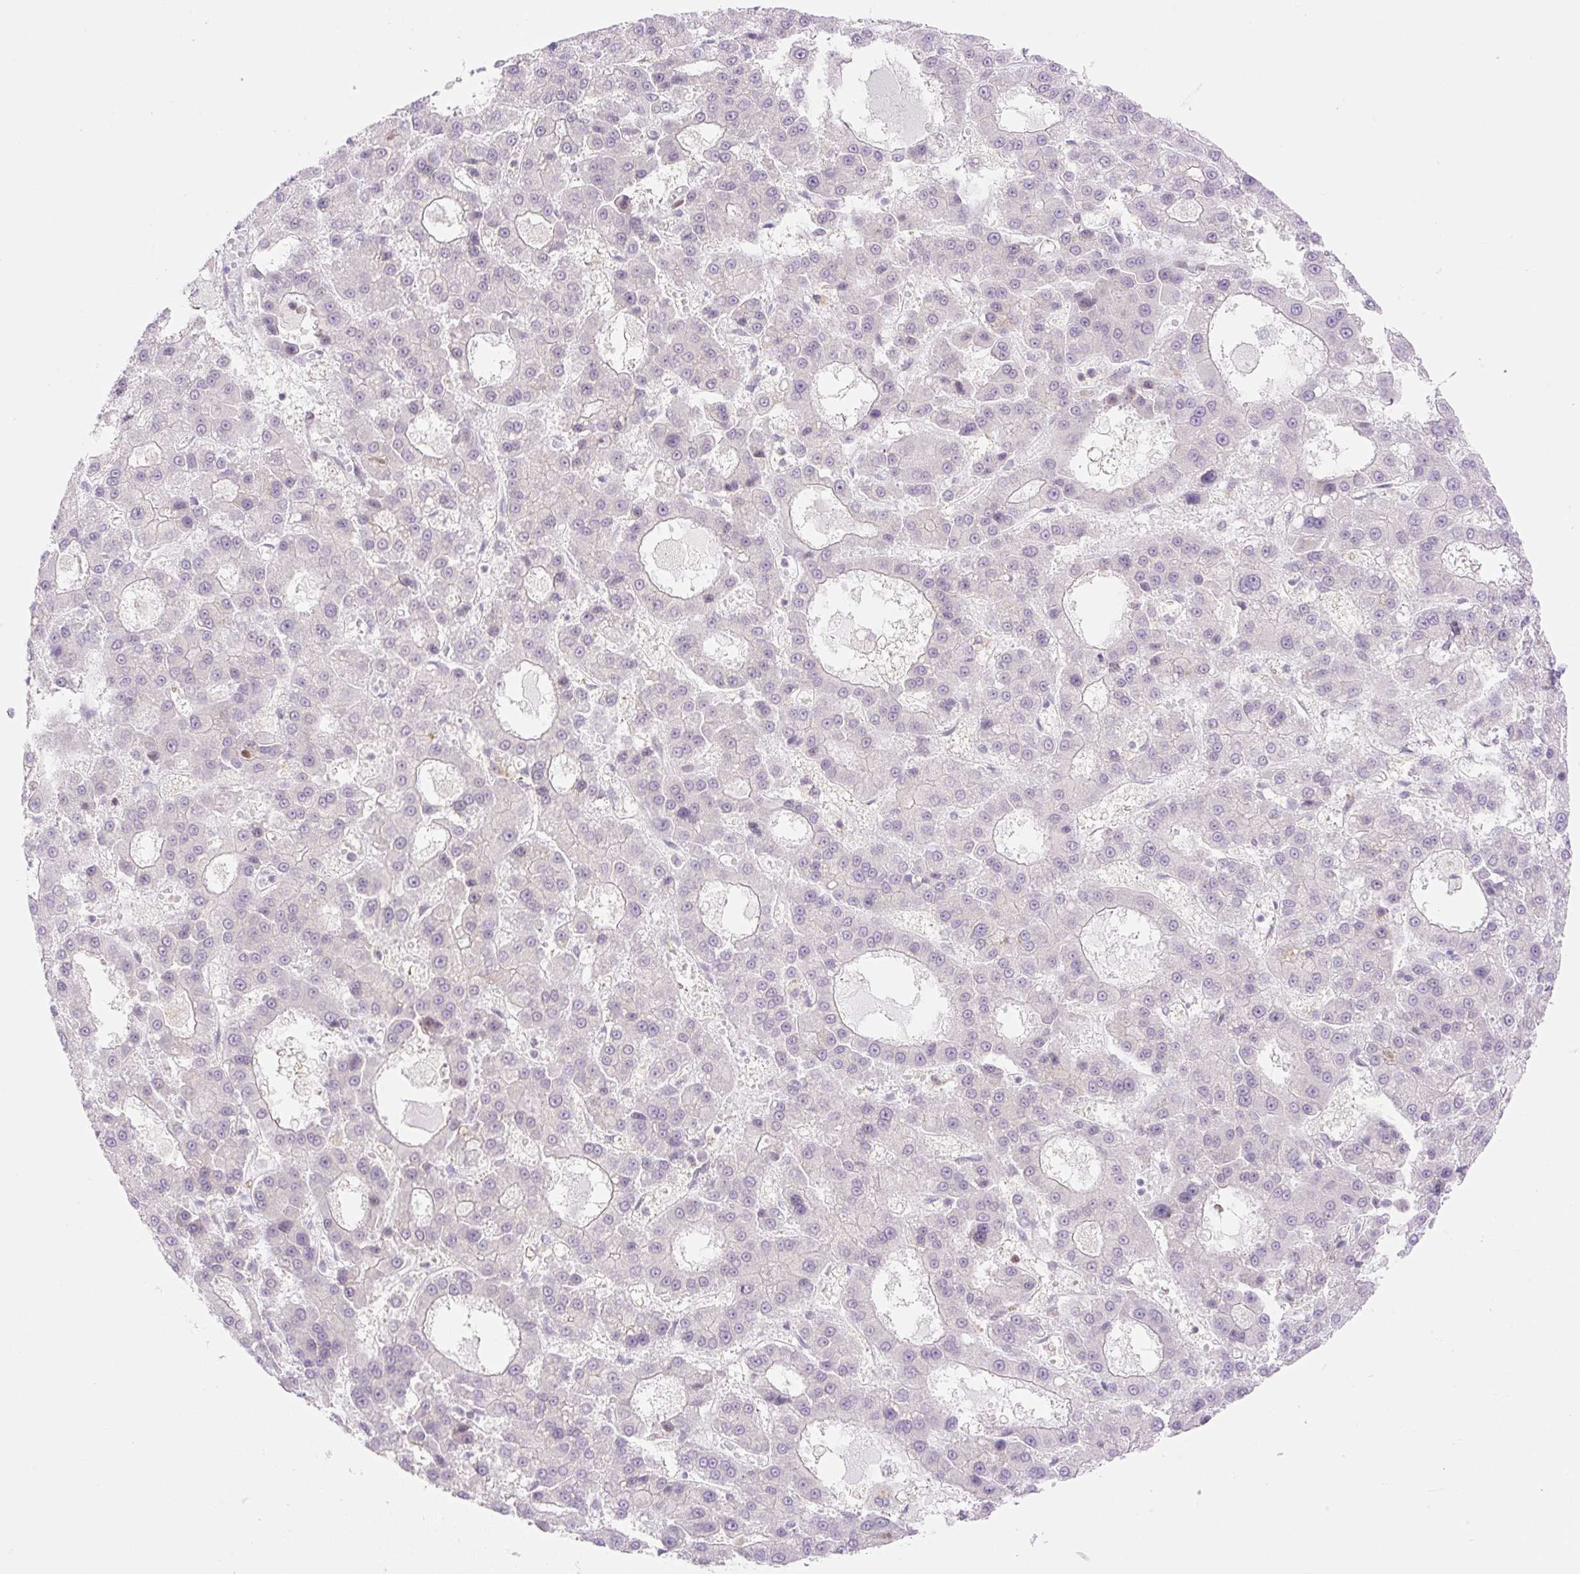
{"staining": {"intensity": "negative", "quantity": "none", "location": "none"}, "tissue": "liver cancer", "cell_type": "Tumor cells", "image_type": "cancer", "snomed": [{"axis": "morphology", "description": "Carcinoma, Hepatocellular, NOS"}, {"axis": "topography", "description": "Liver"}], "caption": "DAB immunohistochemical staining of liver cancer reveals no significant staining in tumor cells. Nuclei are stained in blue.", "gene": "ZFP41", "patient": {"sex": "male", "age": 70}}